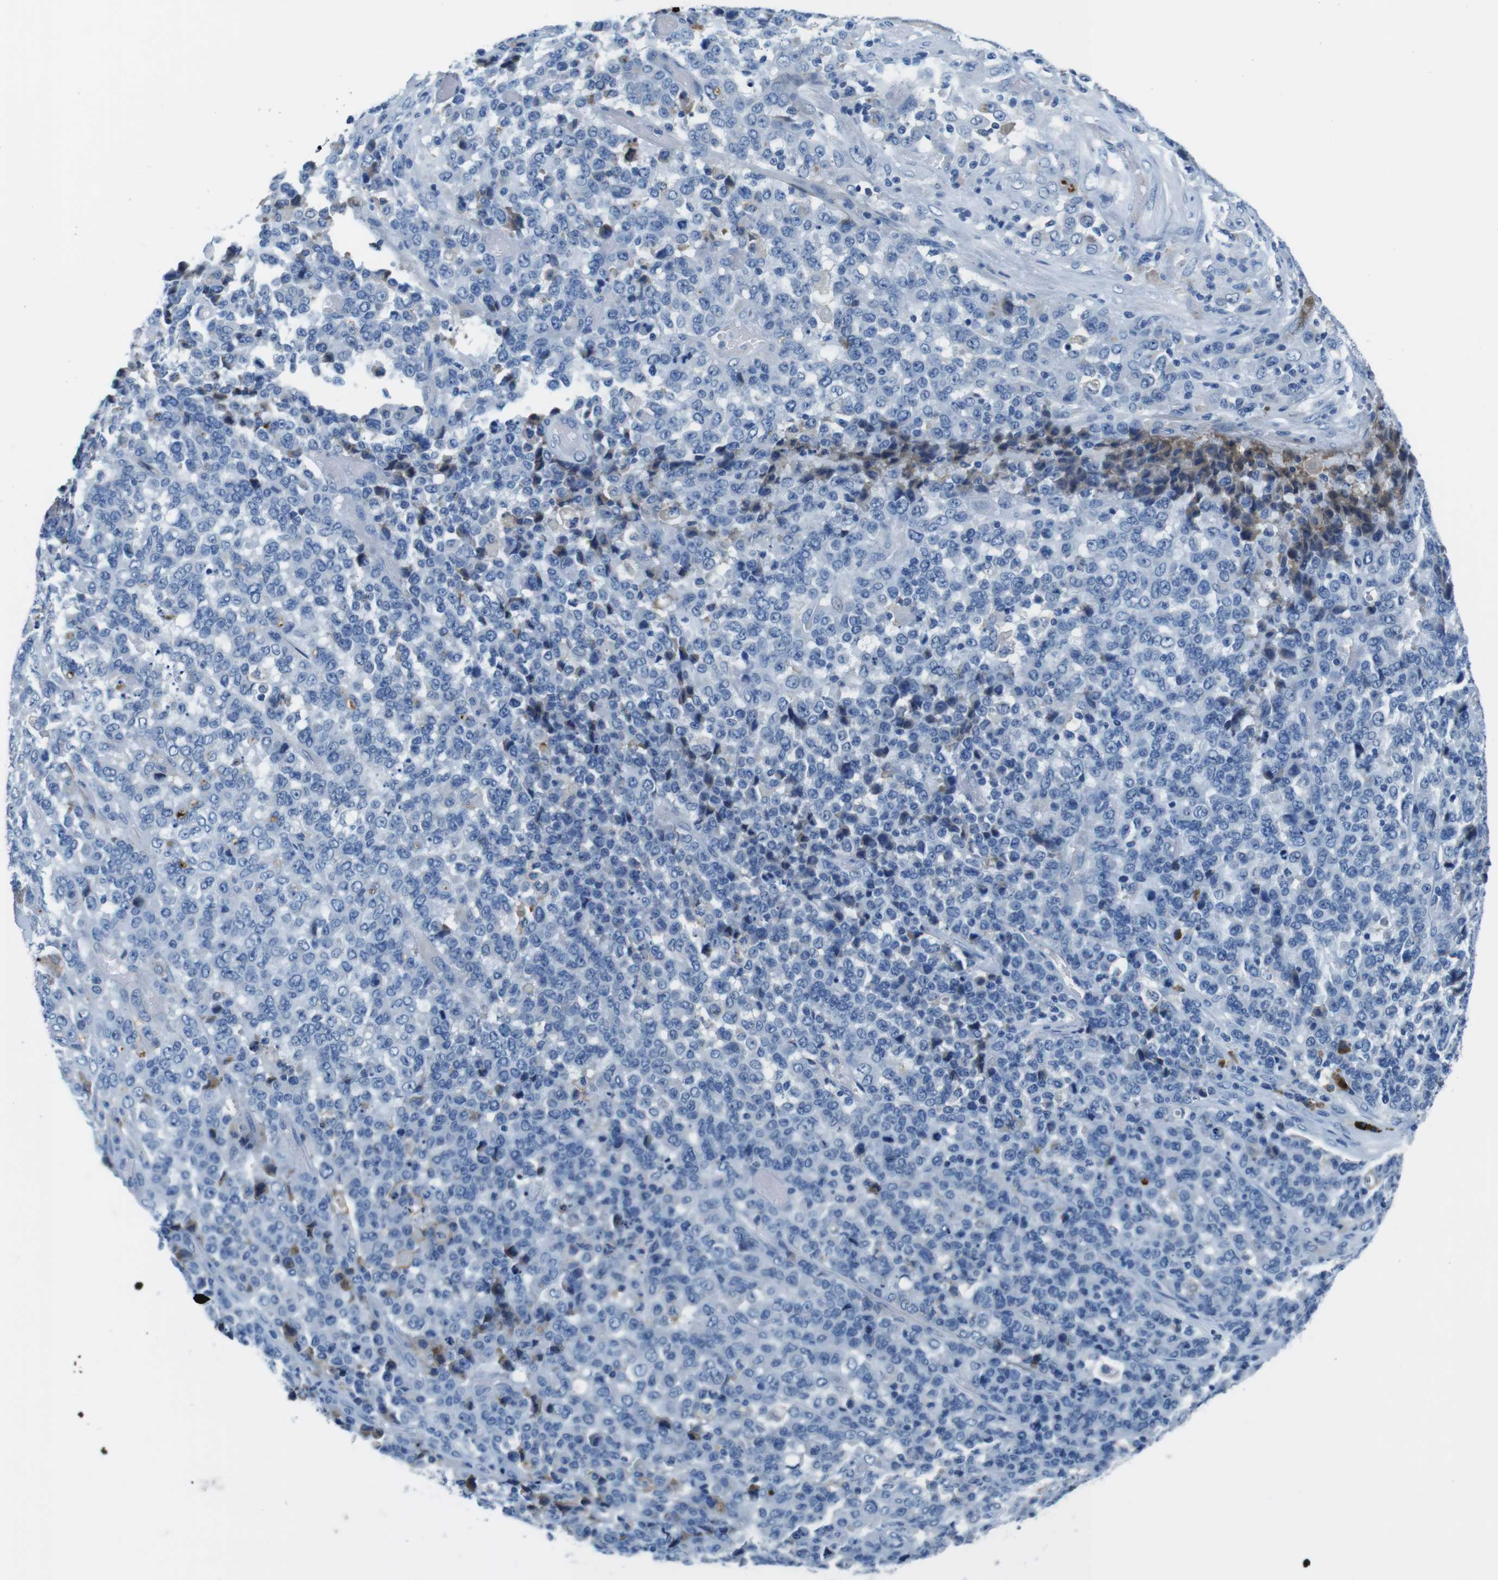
{"staining": {"intensity": "negative", "quantity": "none", "location": "none"}, "tissue": "stomach cancer", "cell_type": "Tumor cells", "image_type": "cancer", "snomed": [{"axis": "morphology", "description": "Adenocarcinoma, NOS"}, {"axis": "topography", "description": "Stomach"}], "caption": "Image shows no protein expression in tumor cells of stomach adenocarcinoma tissue.", "gene": "IGKC", "patient": {"sex": "female", "age": 73}}